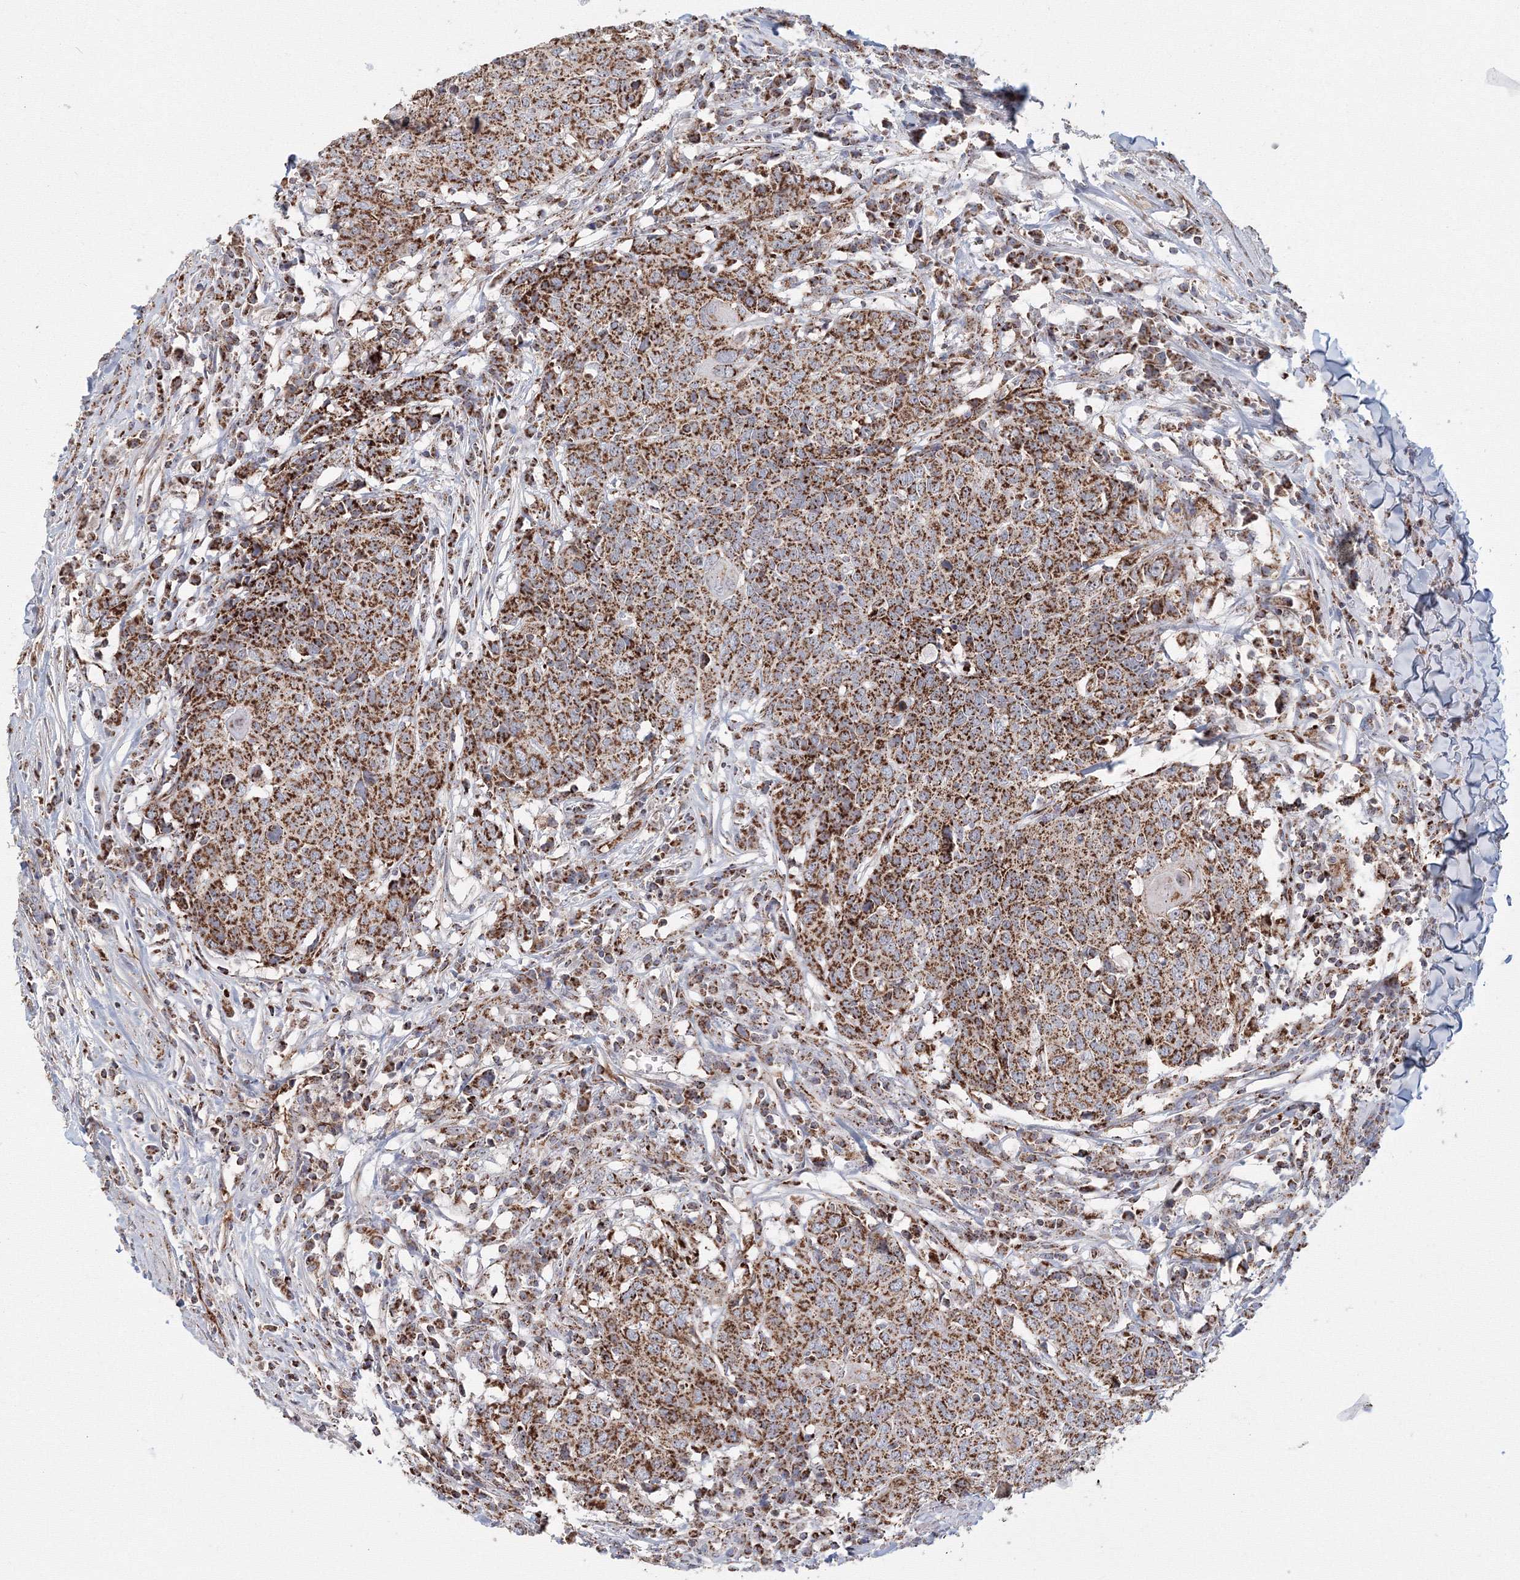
{"staining": {"intensity": "strong", "quantity": ">75%", "location": "cytoplasmic/membranous"}, "tissue": "head and neck cancer", "cell_type": "Tumor cells", "image_type": "cancer", "snomed": [{"axis": "morphology", "description": "Squamous cell carcinoma, NOS"}, {"axis": "topography", "description": "Head-Neck"}], "caption": "Protein expression by immunohistochemistry reveals strong cytoplasmic/membranous staining in about >75% of tumor cells in head and neck cancer (squamous cell carcinoma).", "gene": "GRPEL1", "patient": {"sex": "male", "age": 66}}